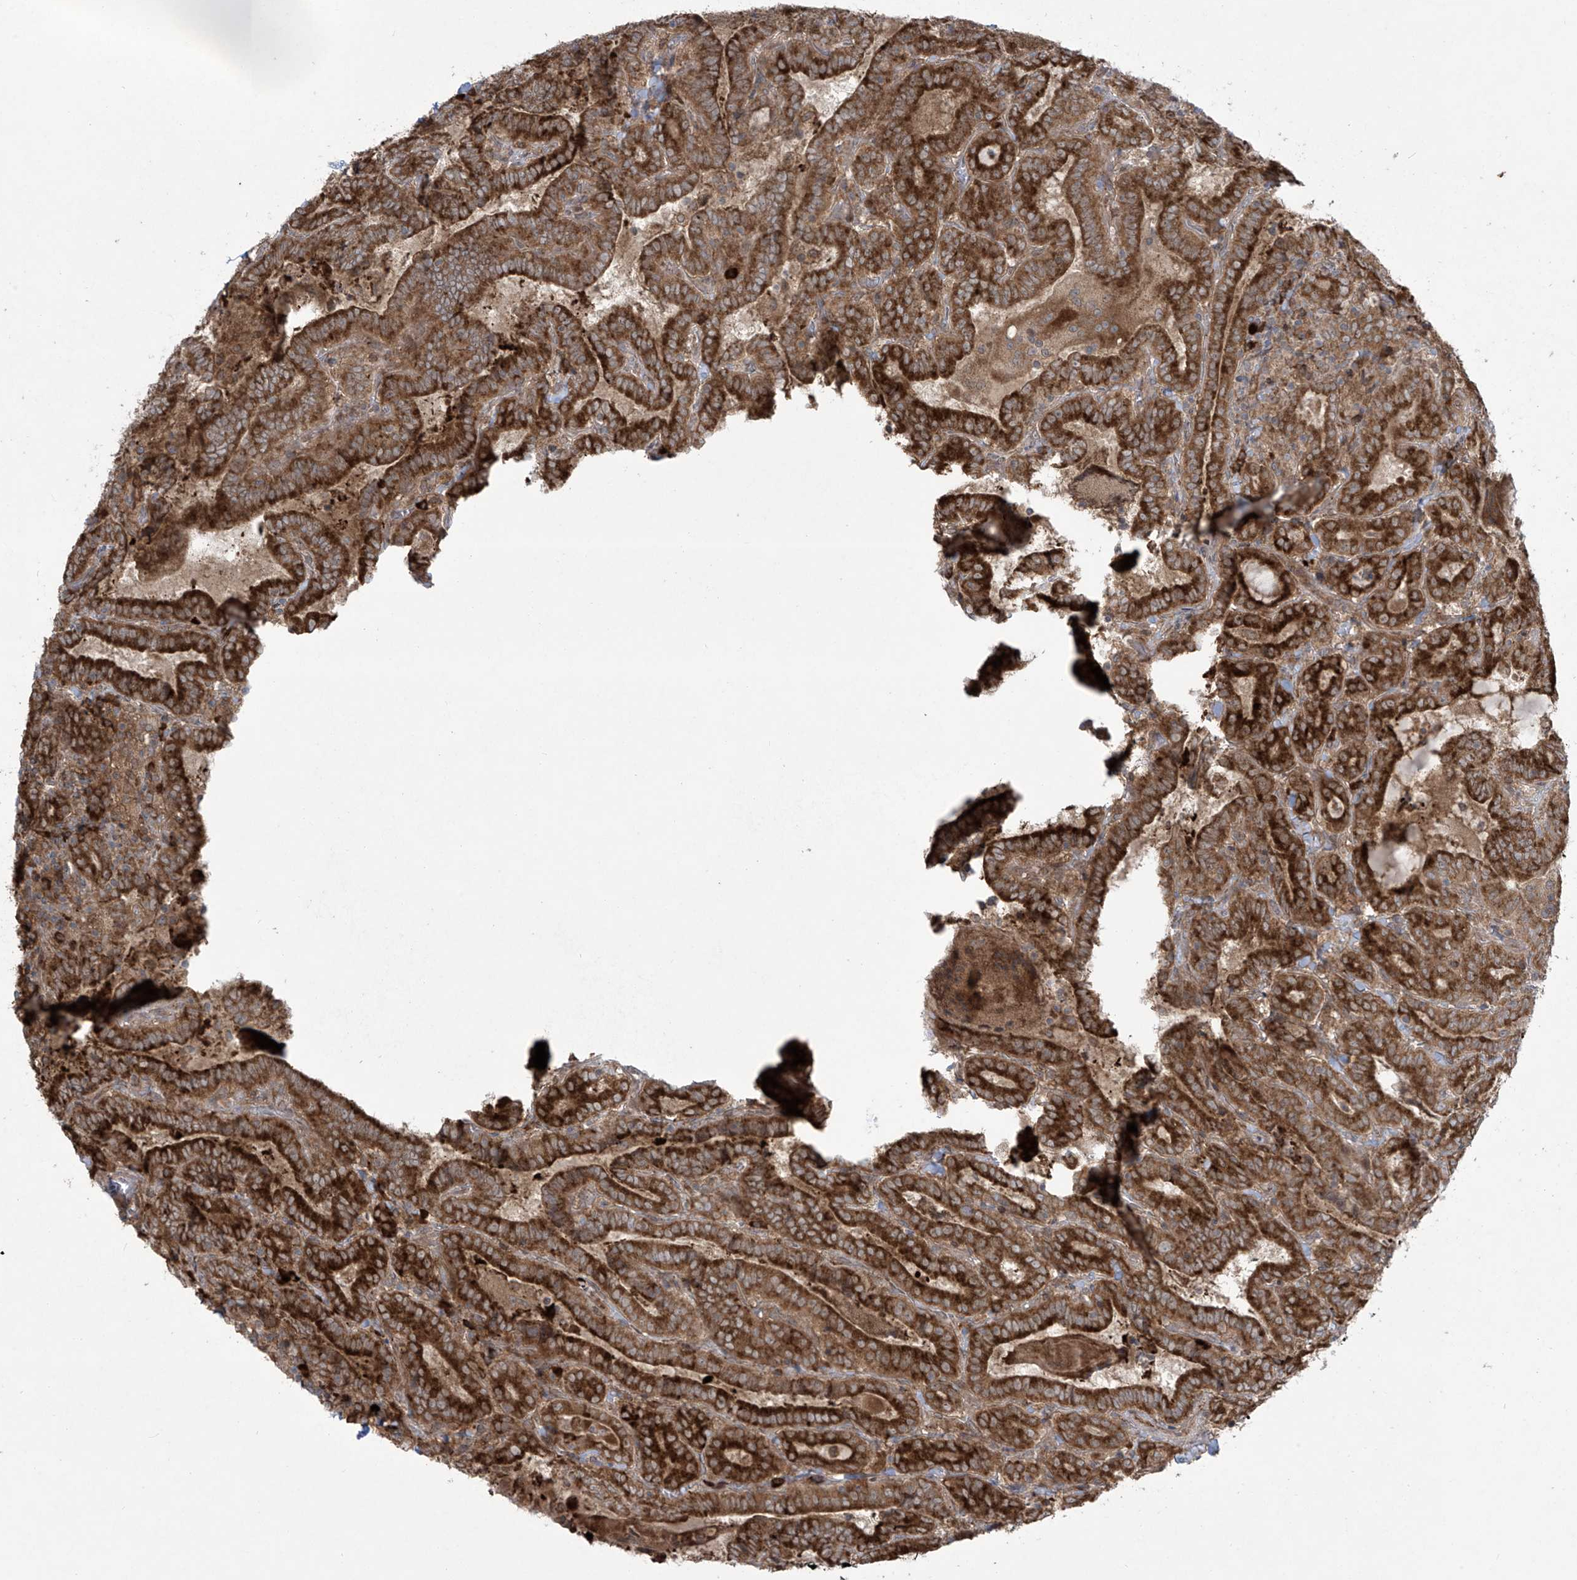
{"staining": {"intensity": "strong", "quantity": ">75%", "location": "cytoplasmic/membranous"}, "tissue": "thyroid cancer", "cell_type": "Tumor cells", "image_type": "cancer", "snomed": [{"axis": "morphology", "description": "Papillary adenocarcinoma, NOS"}, {"axis": "topography", "description": "Thyroid gland"}], "caption": "DAB immunohistochemical staining of human thyroid cancer shows strong cytoplasmic/membranous protein positivity in approximately >75% of tumor cells.", "gene": "PPAT", "patient": {"sex": "female", "age": 72}}